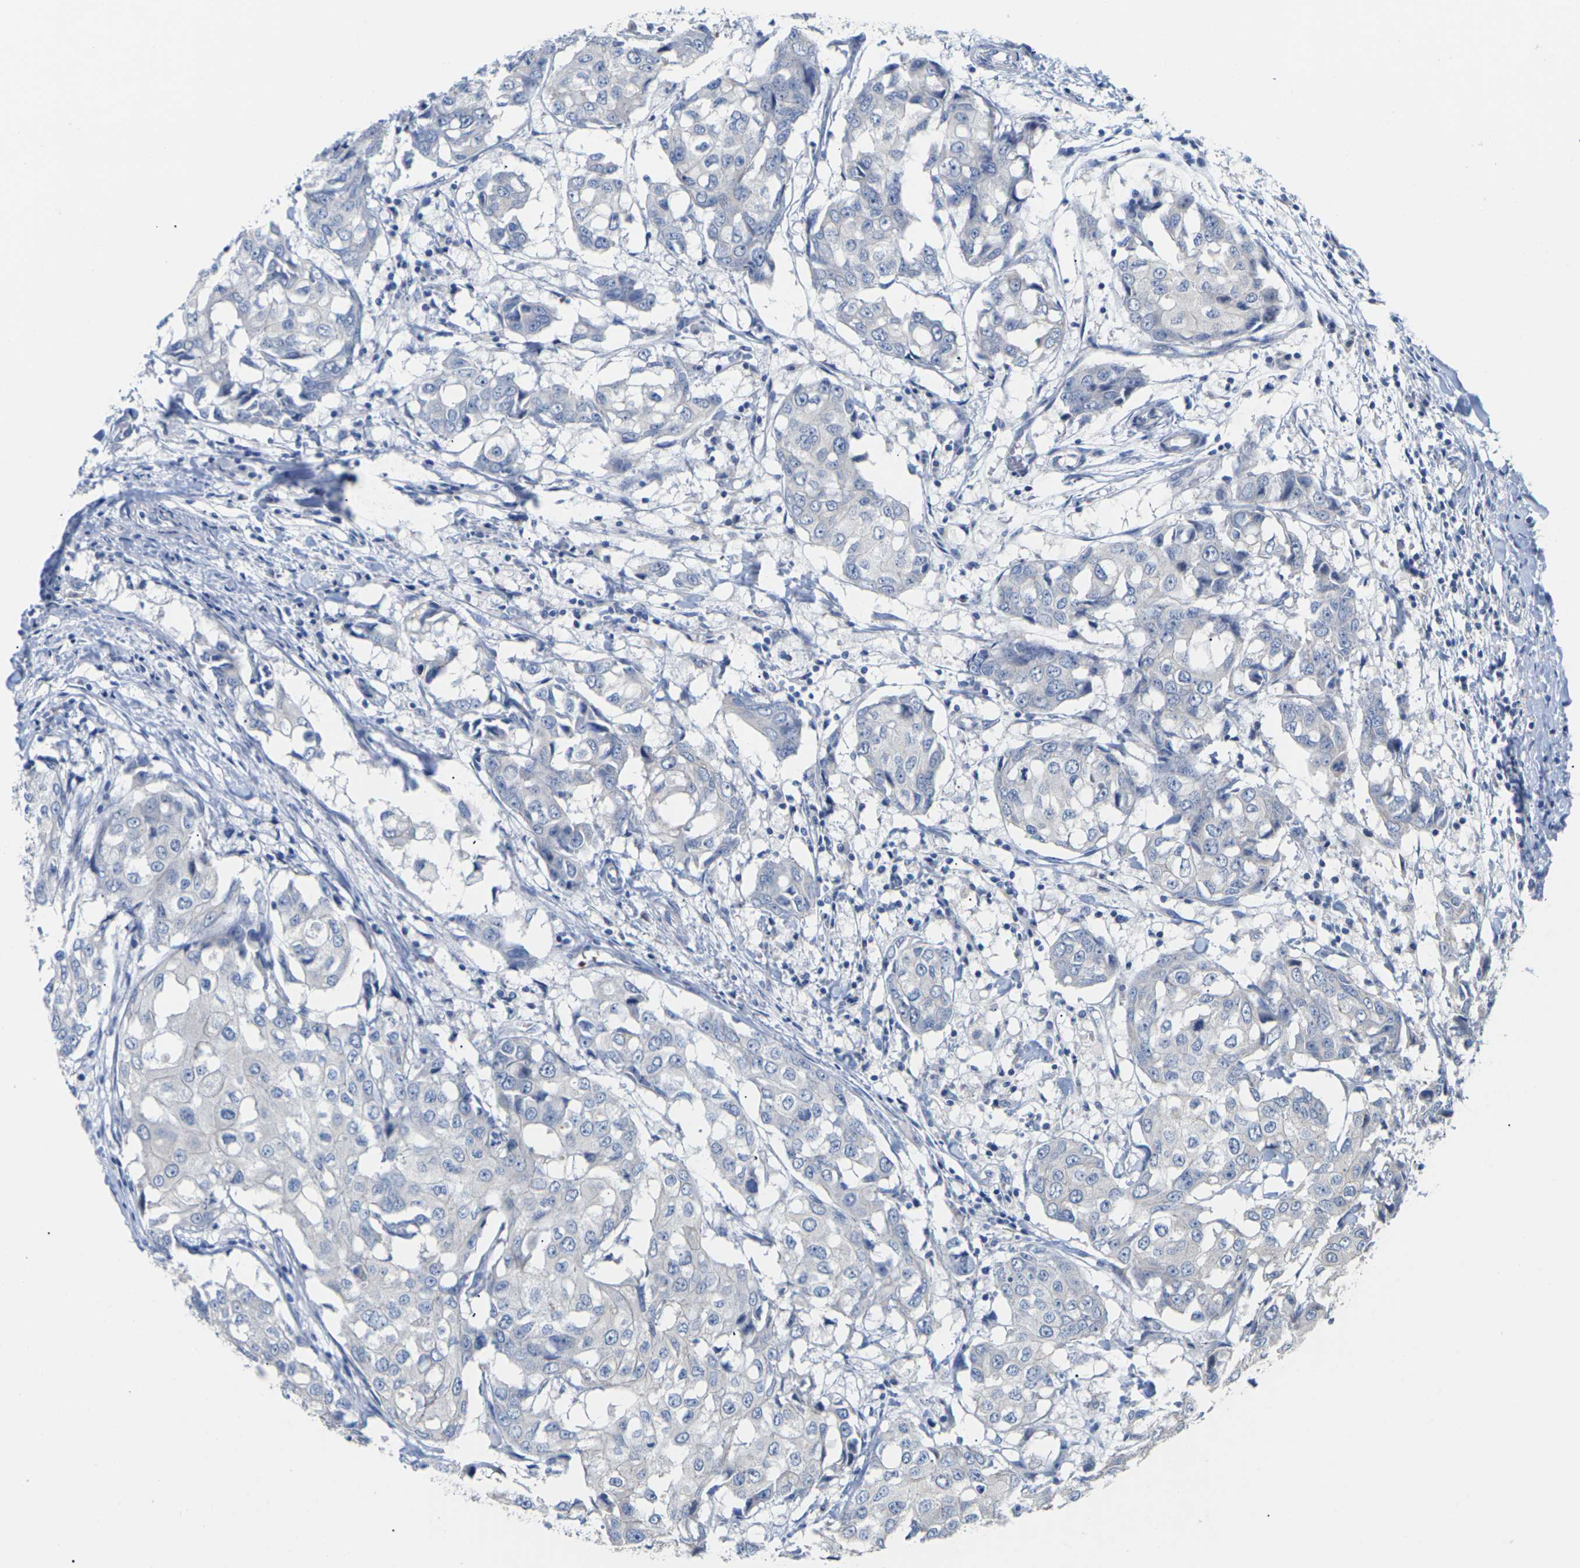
{"staining": {"intensity": "negative", "quantity": "none", "location": "none"}, "tissue": "breast cancer", "cell_type": "Tumor cells", "image_type": "cancer", "snomed": [{"axis": "morphology", "description": "Duct carcinoma"}, {"axis": "topography", "description": "Breast"}], "caption": "This histopathology image is of invasive ductal carcinoma (breast) stained with immunohistochemistry (IHC) to label a protein in brown with the nuclei are counter-stained blue. There is no expression in tumor cells.", "gene": "TMCO4", "patient": {"sex": "female", "age": 27}}